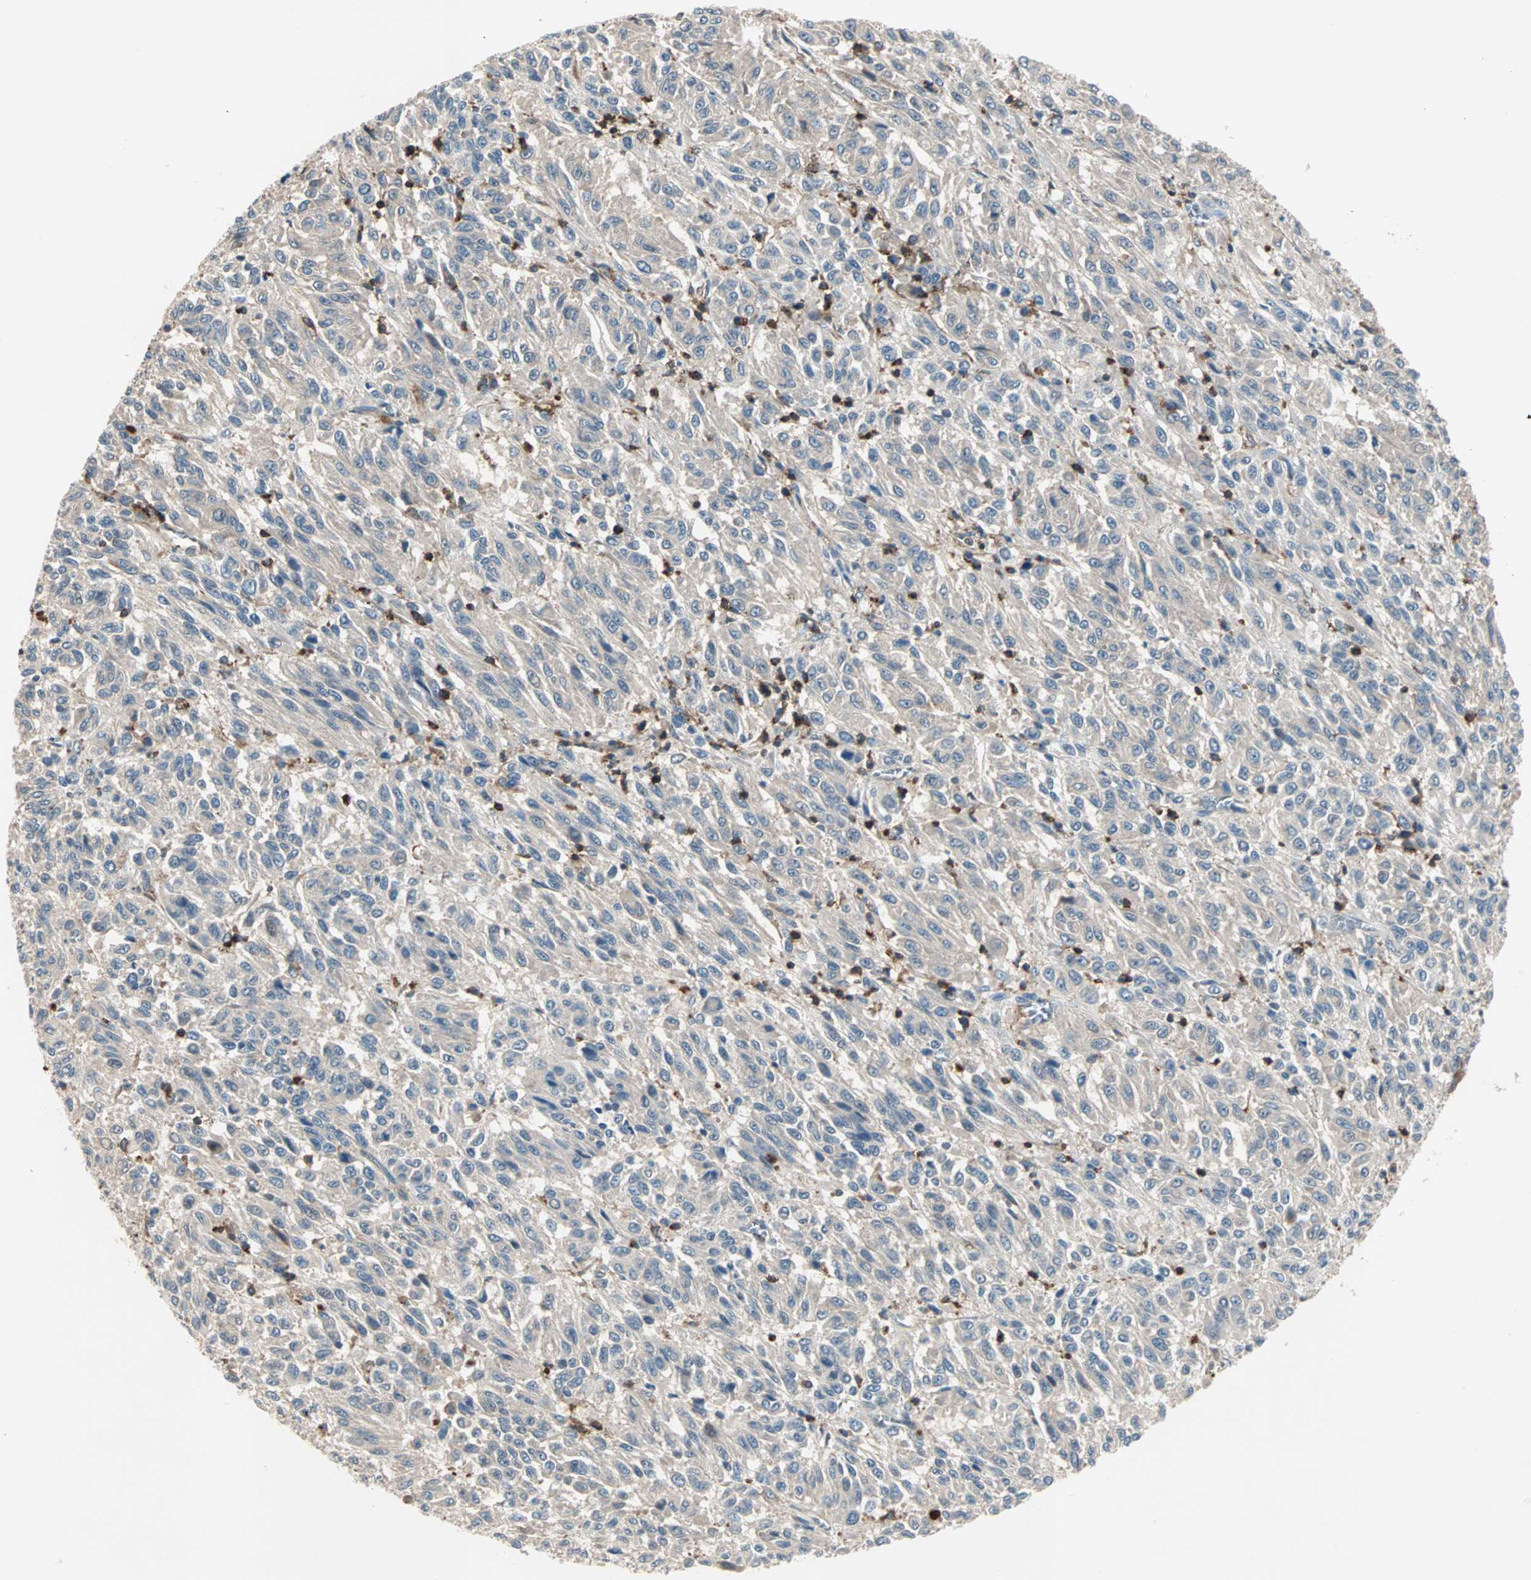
{"staining": {"intensity": "weak", "quantity": ">75%", "location": "cytoplasmic/membranous"}, "tissue": "melanoma", "cell_type": "Tumor cells", "image_type": "cancer", "snomed": [{"axis": "morphology", "description": "Malignant melanoma, Metastatic site"}, {"axis": "topography", "description": "Lung"}], "caption": "A histopathology image of malignant melanoma (metastatic site) stained for a protein shows weak cytoplasmic/membranous brown staining in tumor cells.", "gene": "TEC", "patient": {"sex": "male", "age": 64}}